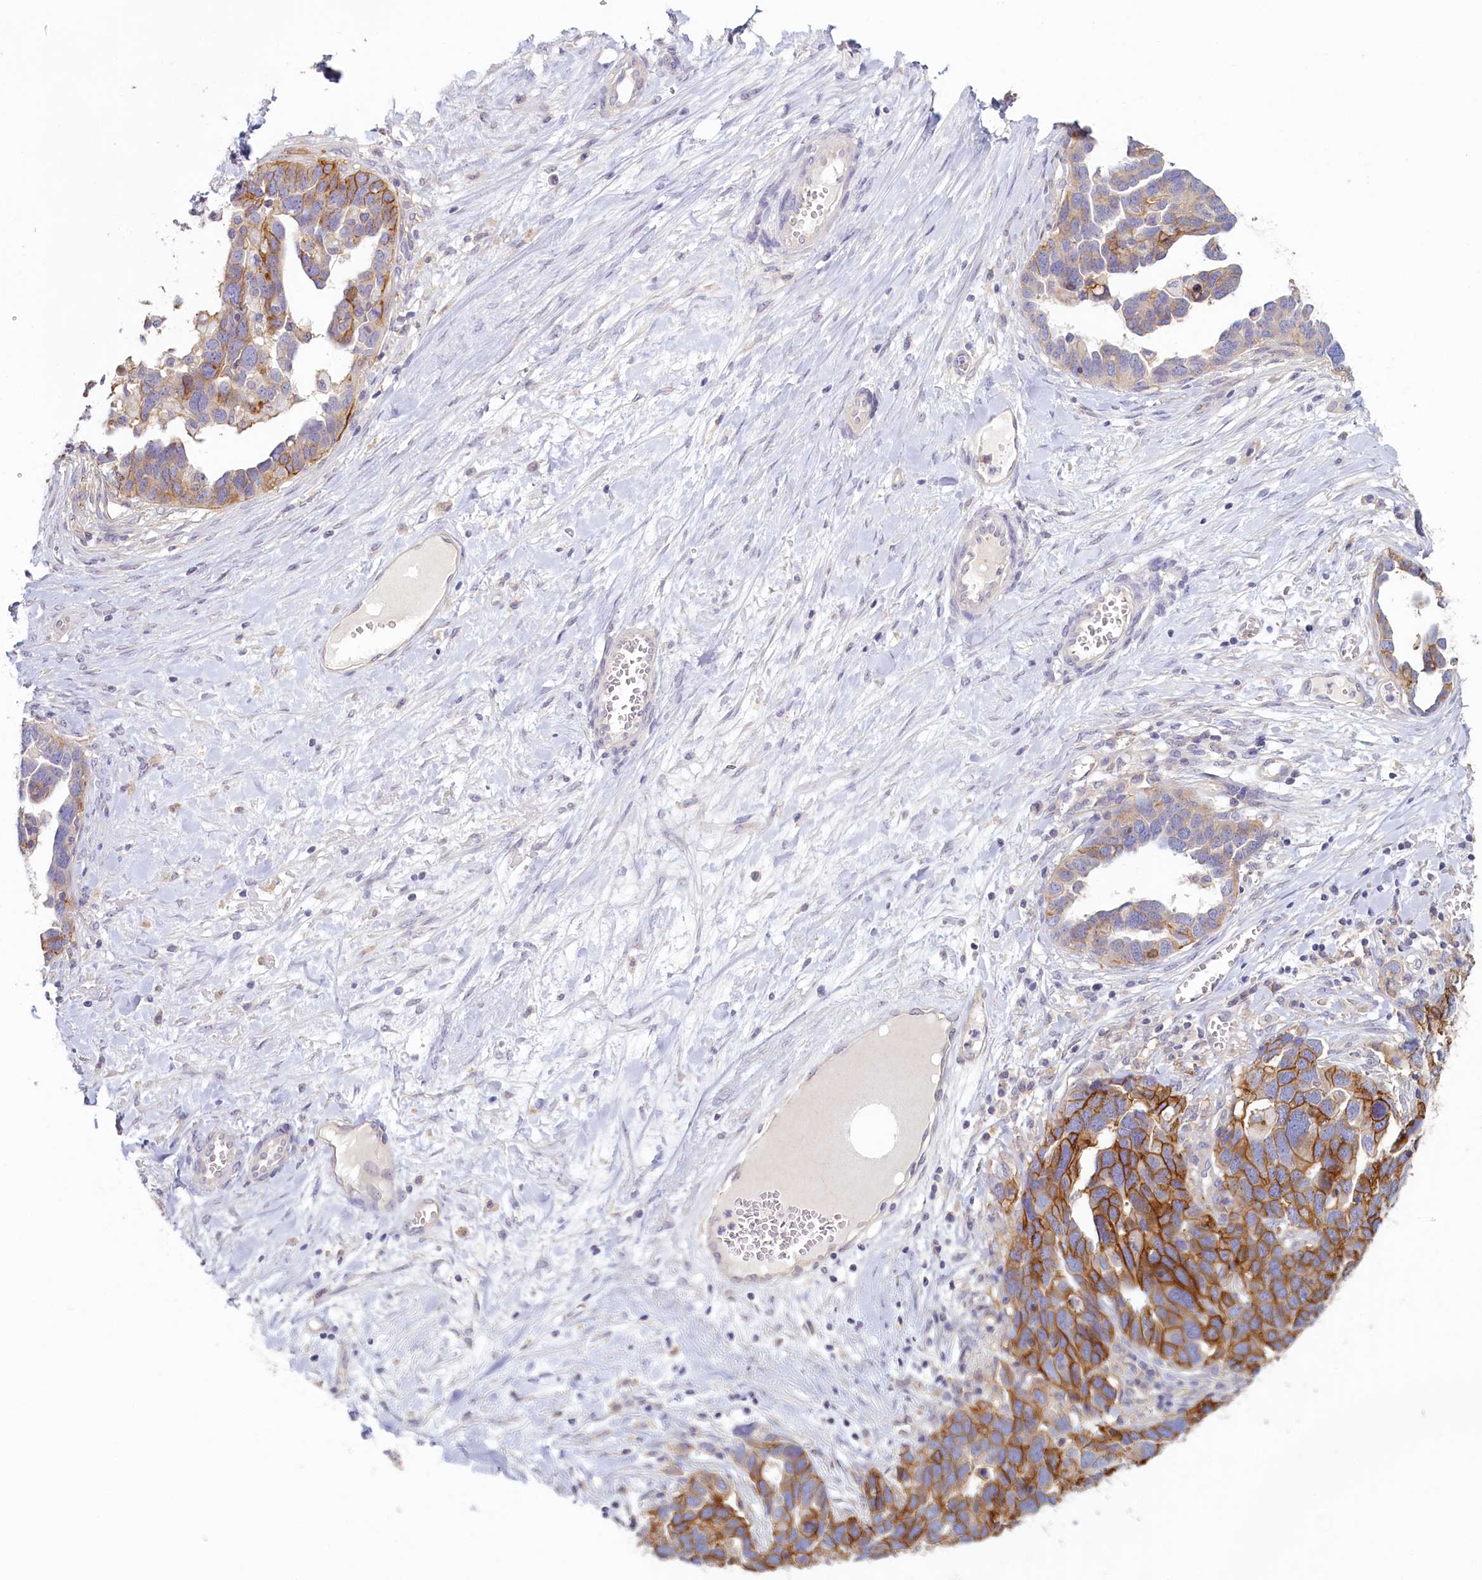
{"staining": {"intensity": "strong", "quantity": "25%-75%", "location": "cytoplasmic/membranous"}, "tissue": "ovarian cancer", "cell_type": "Tumor cells", "image_type": "cancer", "snomed": [{"axis": "morphology", "description": "Cystadenocarcinoma, serous, NOS"}, {"axis": "topography", "description": "Ovary"}], "caption": "The image reveals immunohistochemical staining of ovarian cancer (serous cystadenocarcinoma). There is strong cytoplasmic/membranous positivity is seen in about 25%-75% of tumor cells. (IHC, brightfield microscopy, high magnification).", "gene": "PDE6D", "patient": {"sex": "female", "age": 54}}